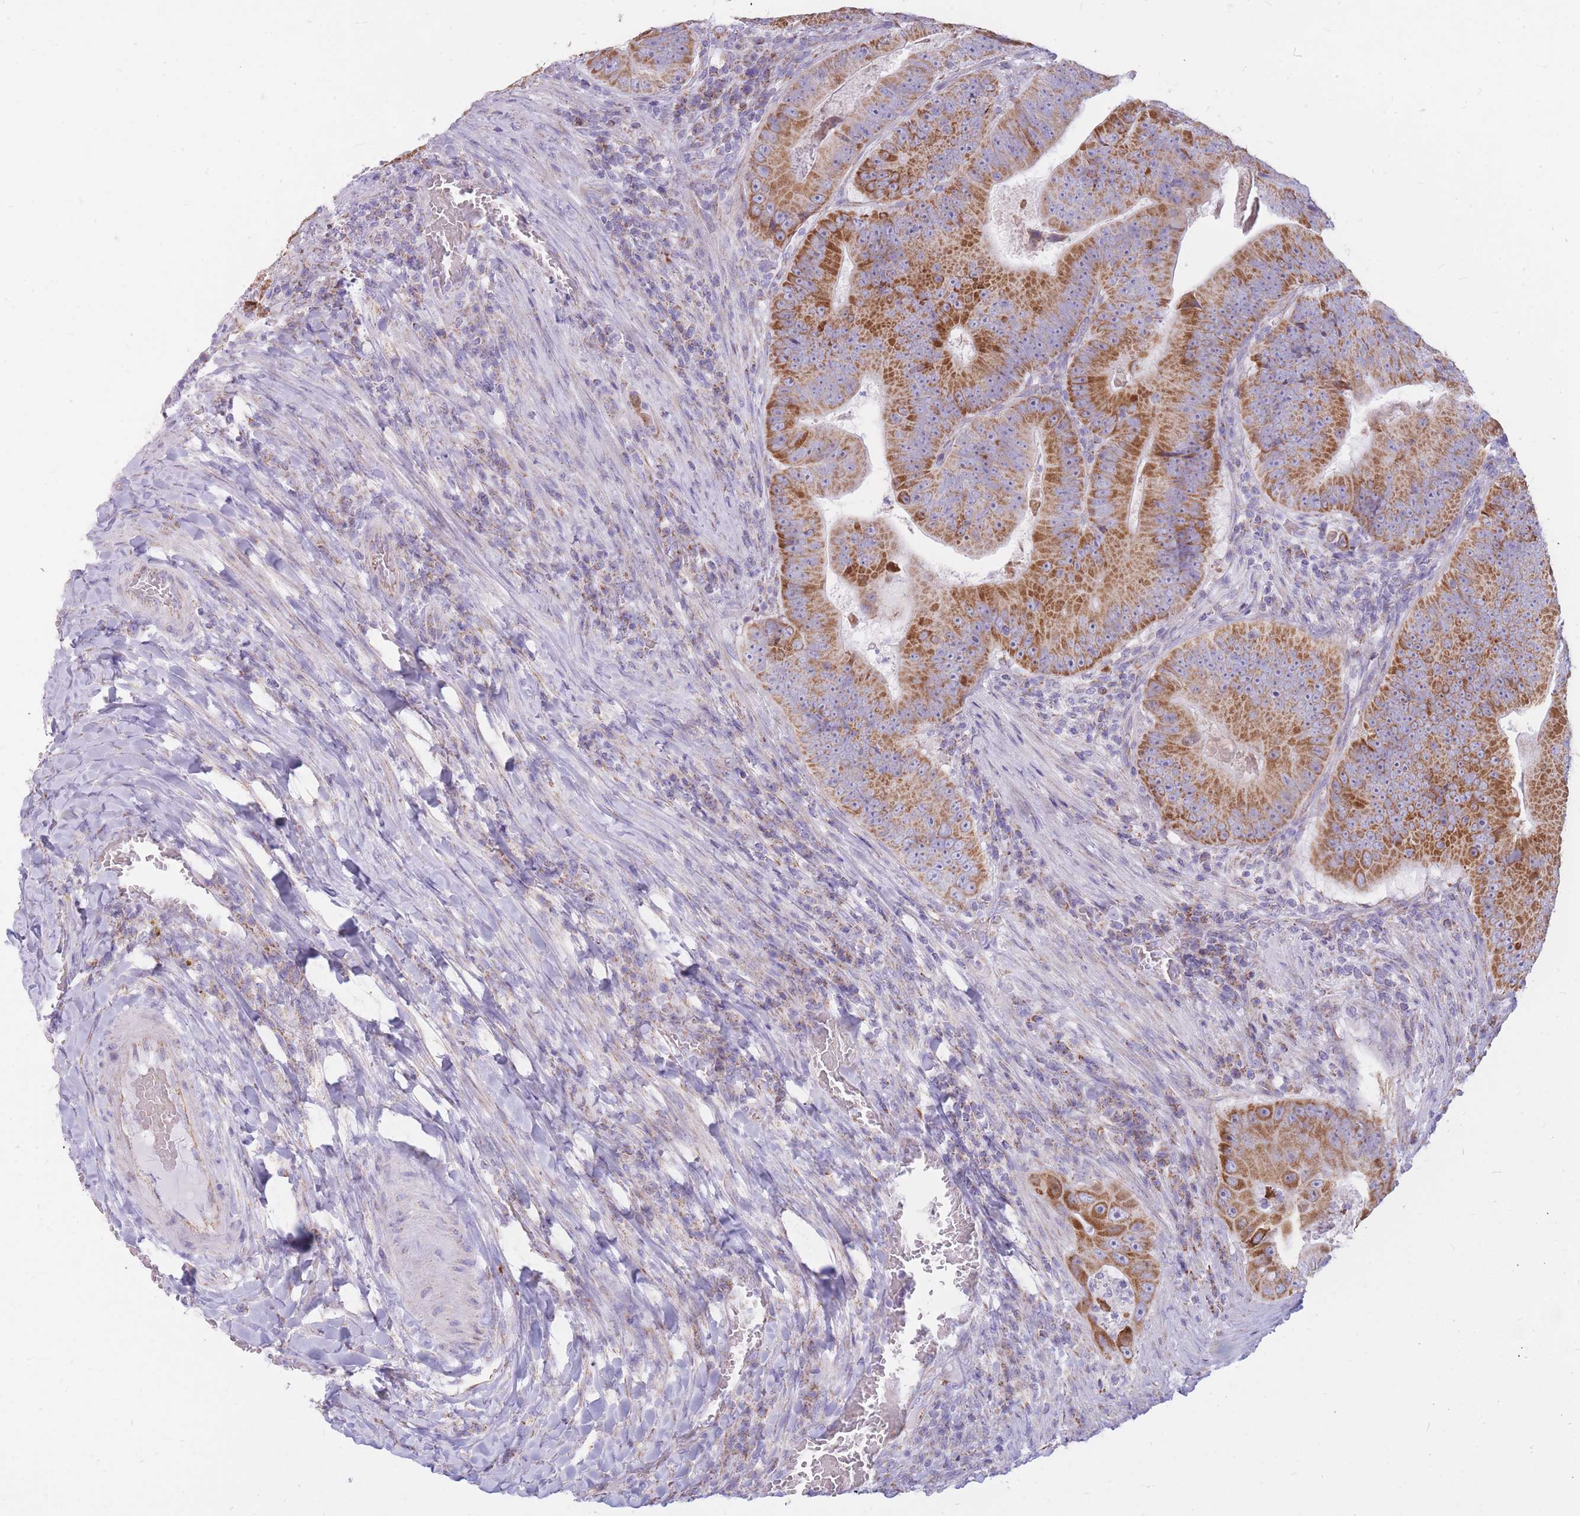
{"staining": {"intensity": "strong", "quantity": ">75%", "location": "cytoplasmic/membranous"}, "tissue": "colorectal cancer", "cell_type": "Tumor cells", "image_type": "cancer", "snomed": [{"axis": "morphology", "description": "Adenocarcinoma, NOS"}, {"axis": "topography", "description": "Colon"}], "caption": "Protein expression by immunohistochemistry (IHC) reveals strong cytoplasmic/membranous expression in about >75% of tumor cells in colorectal cancer. Nuclei are stained in blue.", "gene": "PCSK1", "patient": {"sex": "female", "age": 86}}